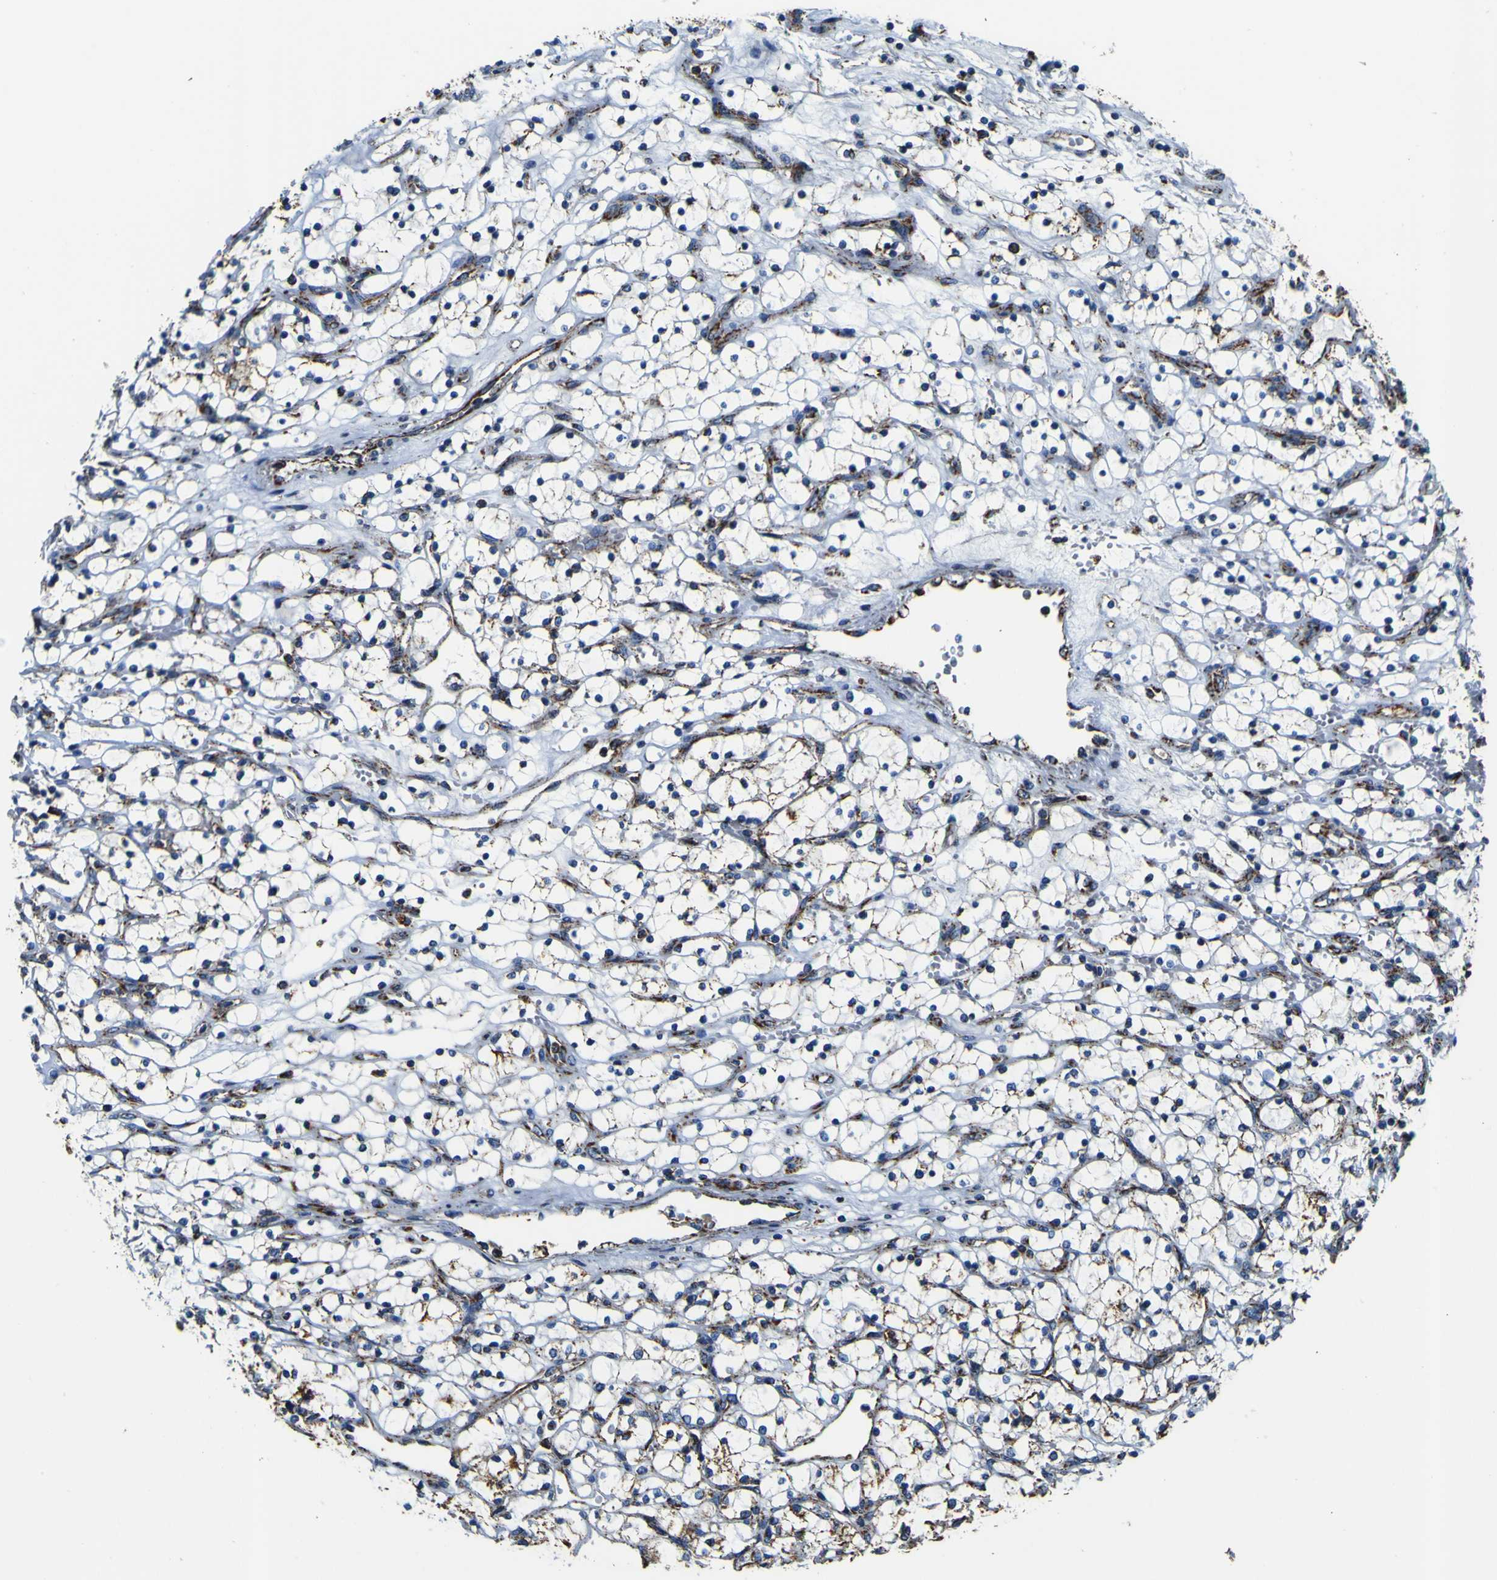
{"staining": {"intensity": "moderate", "quantity": "<25%", "location": "cytoplasmic/membranous"}, "tissue": "renal cancer", "cell_type": "Tumor cells", "image_type": "cancer", "snomed": [{"axis": "morphology", "description": "Adenocarcinoma, NOS"}, {"axis": "topography", "description": "Kidney"}], "caption": "Immunohistochemical staining of human renal cancer (adenocarcinoma) displays low levels of moderate cytoplasmic/membranous positivity in approximately <25% of tumor cells. (Stains: DAB in brown, nuclei in blue, Microscopy: brightfield microscopy at high magnification).", "gene": "PTRH2", "patient": {"sex": "female", "age": 69}}